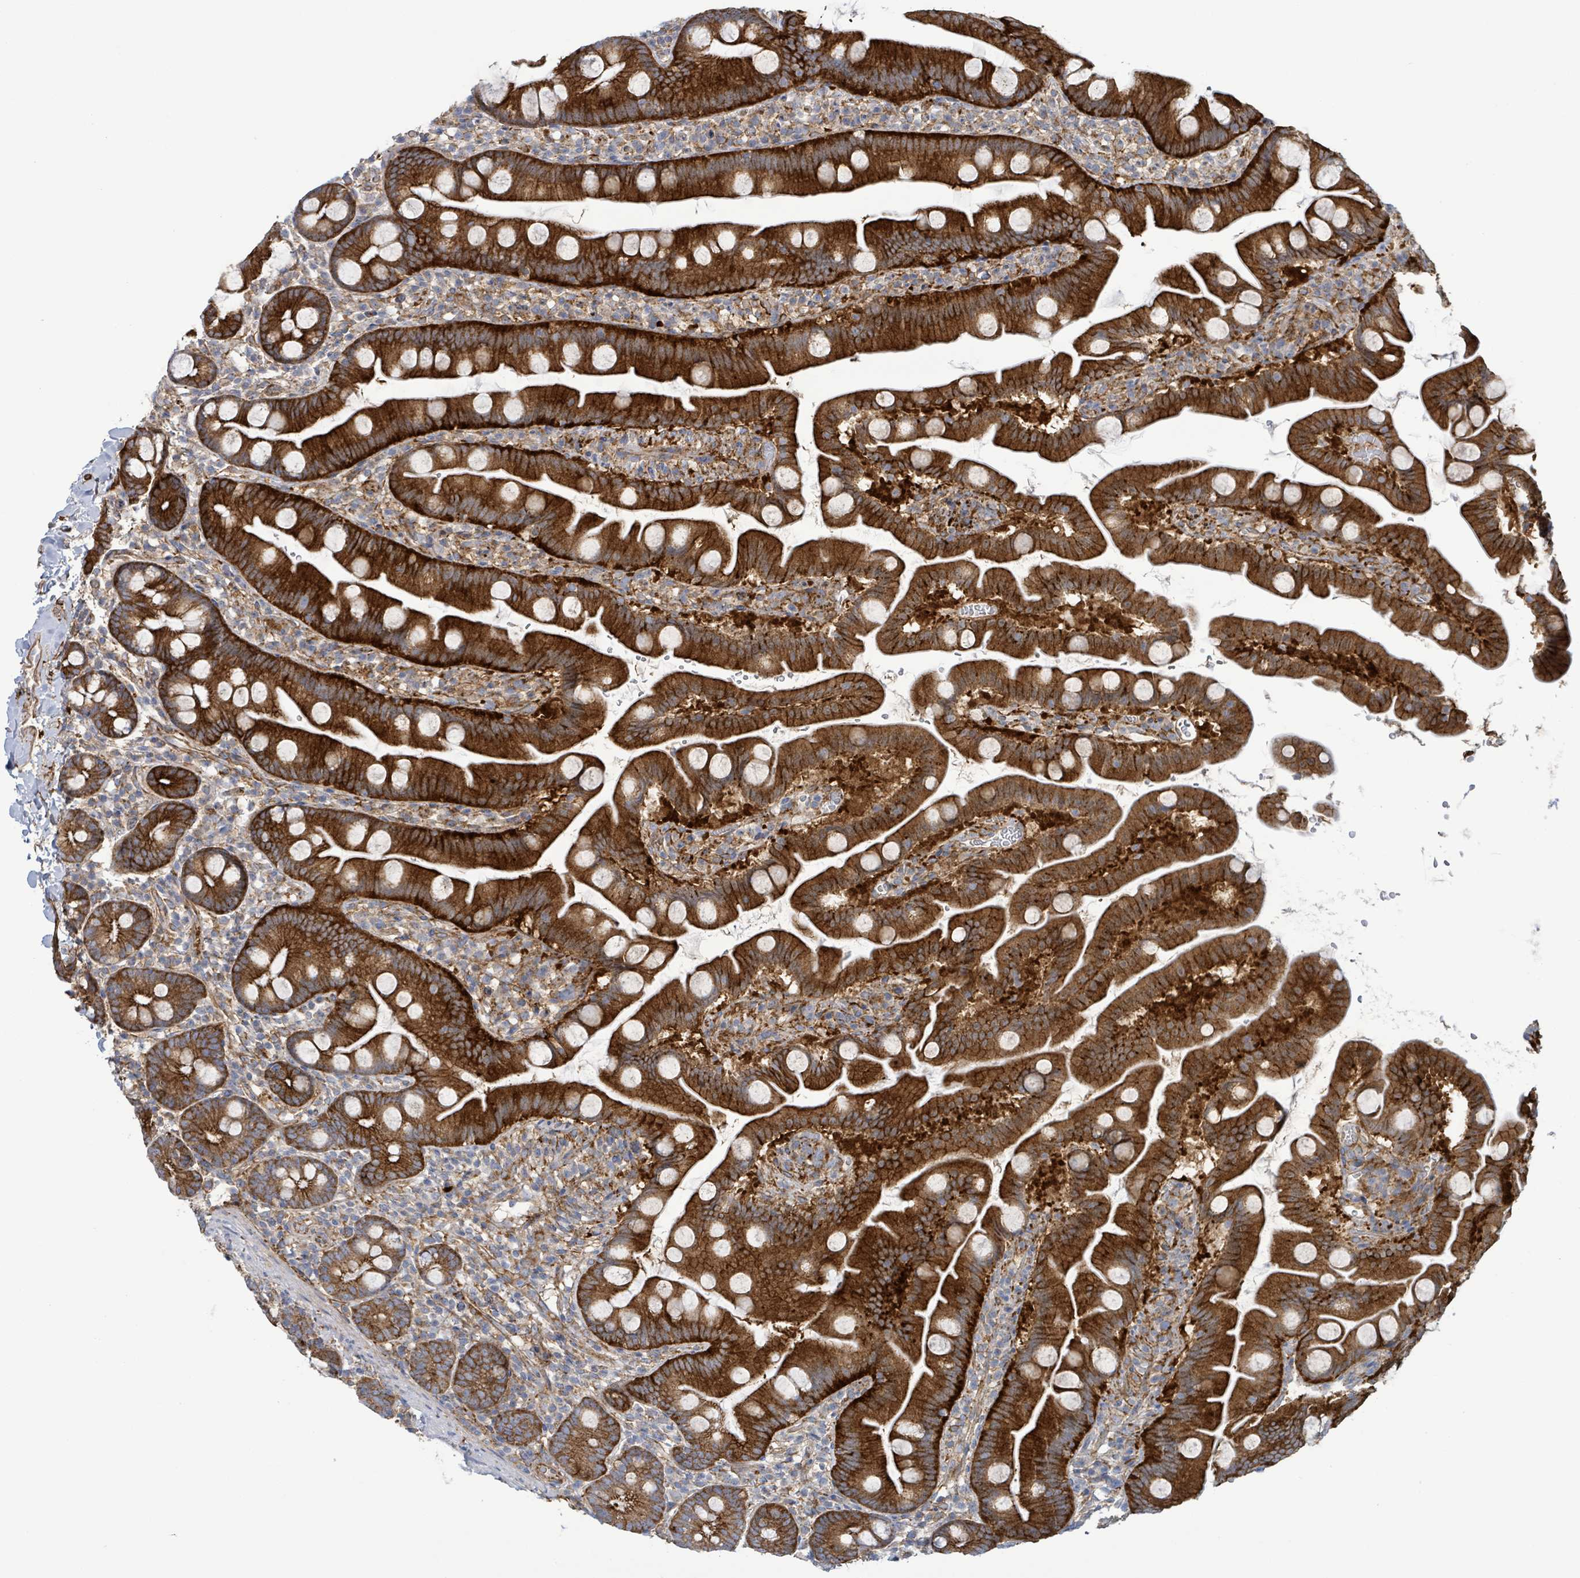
{"staining": {"intensity": "strong", "quantity": ">75%", "location": "cytoplasmic/membranous"}, "tissue": "small intestine", "cell_type": "Glandular cells", "image_type": "normal", "snomed": [{"axis": "morphology", "description": "Normal tissue, NOS"}, {"axis": "topography", "description": "Small intestine"}], "caption": "Immunohistochemistry (IHC) of normal small intestine demonstrates high levels of strong cytoplasmic/membranous positivity in about >75% of glandular cells.", "gene": "EGFL7", "patient": {"sex": "female", "age": 68}}